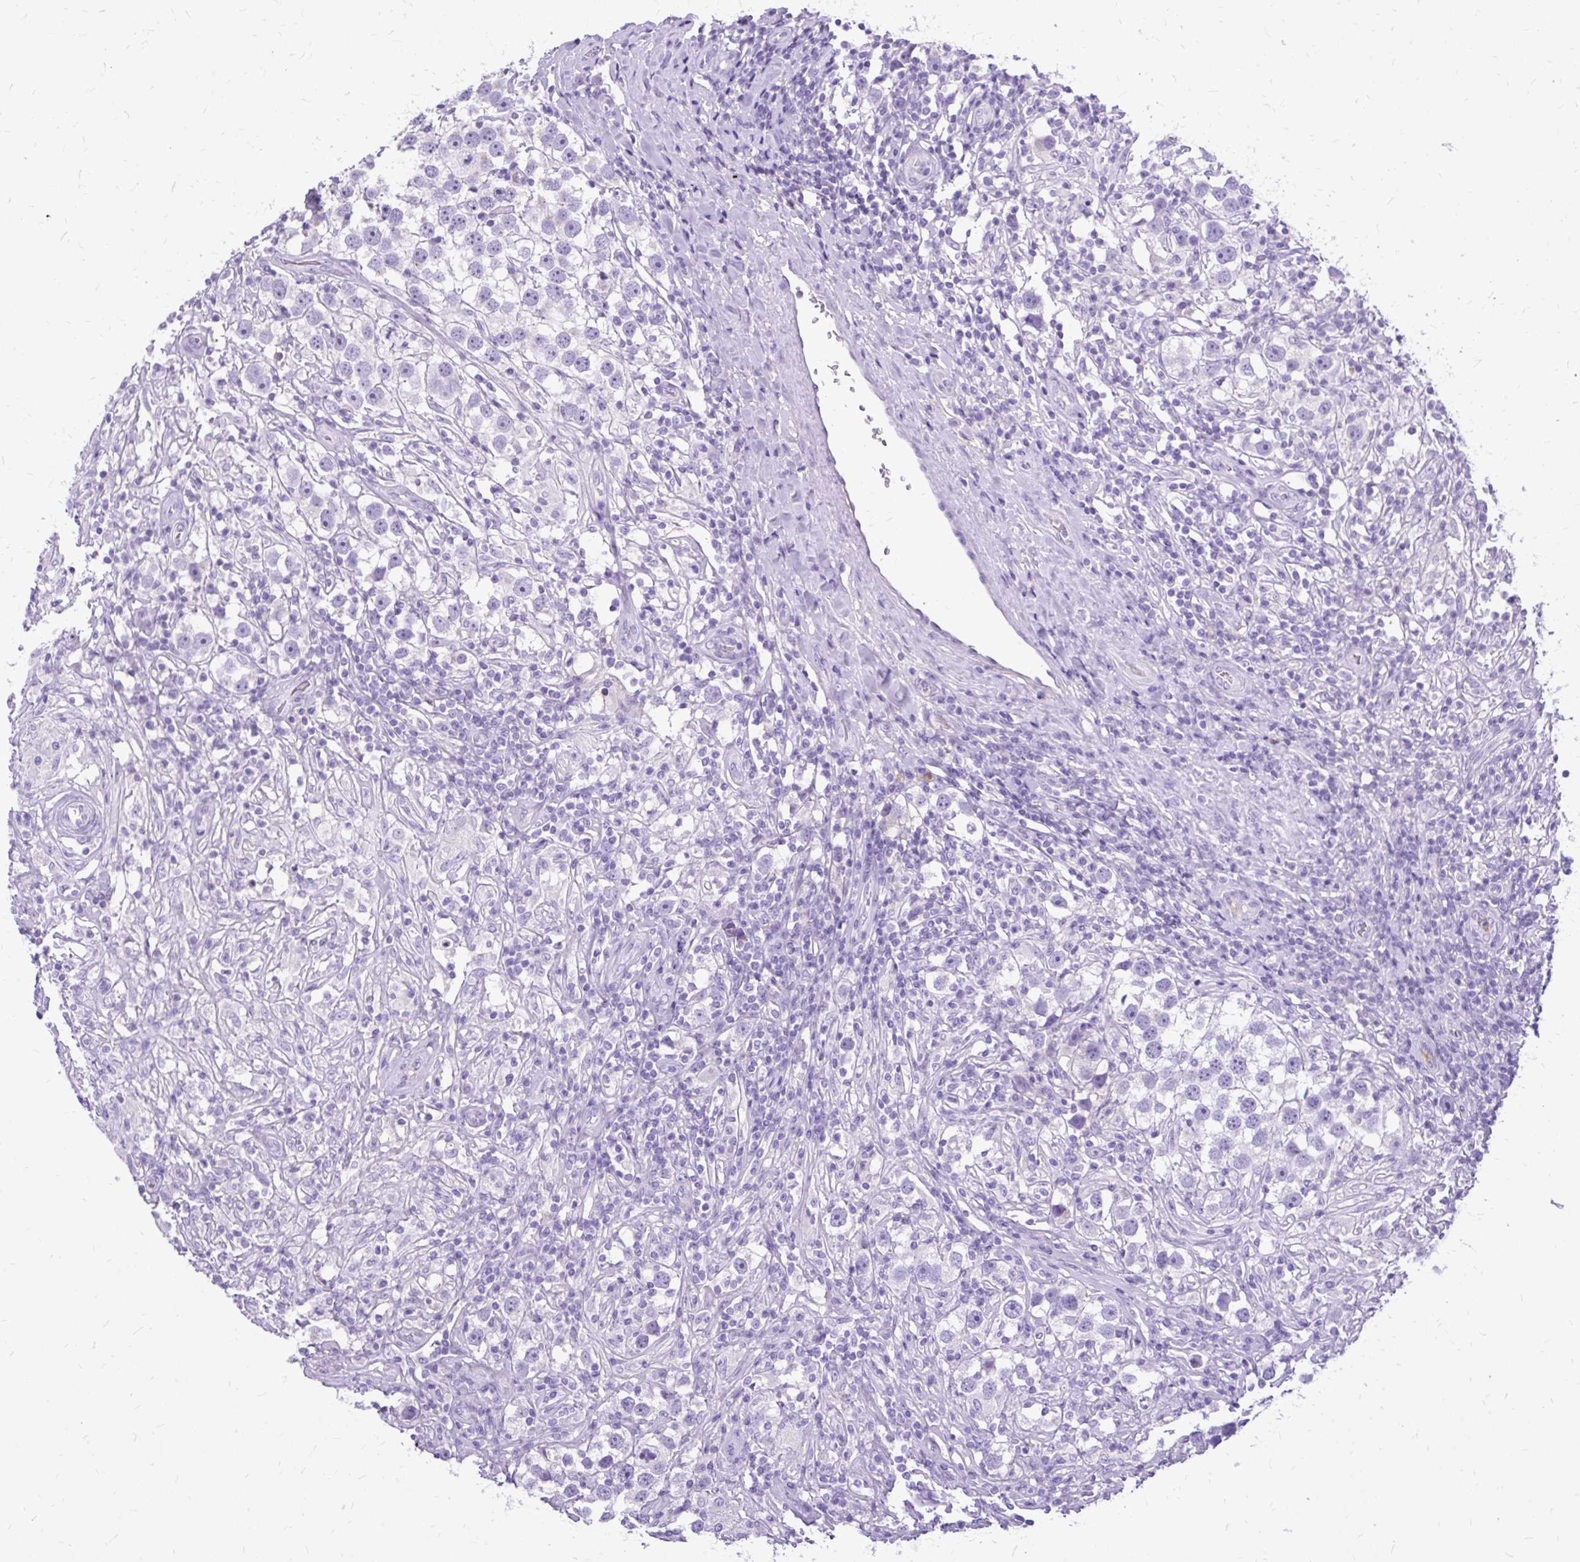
{"staining": {"intensity": "negative", "quantity": "none", "location": "none"}, "tissue": "testis cancer", "cell_type": "Tumor cells", "image_type": "cancer", "snomed": [{"axis": "morphology", "description": "Seminoma, NOS"}, {"axis": "topography", "description": "Testis"}], "caption": "This image is of seminoma (testis) stained with immunohistochemistry to label a protein in brown with the nuclei are counter-stained blue. There is no expression in tumor cells.", "gene": "MAP1LC3A", "patient": {"sex": "male", "age": 49}}